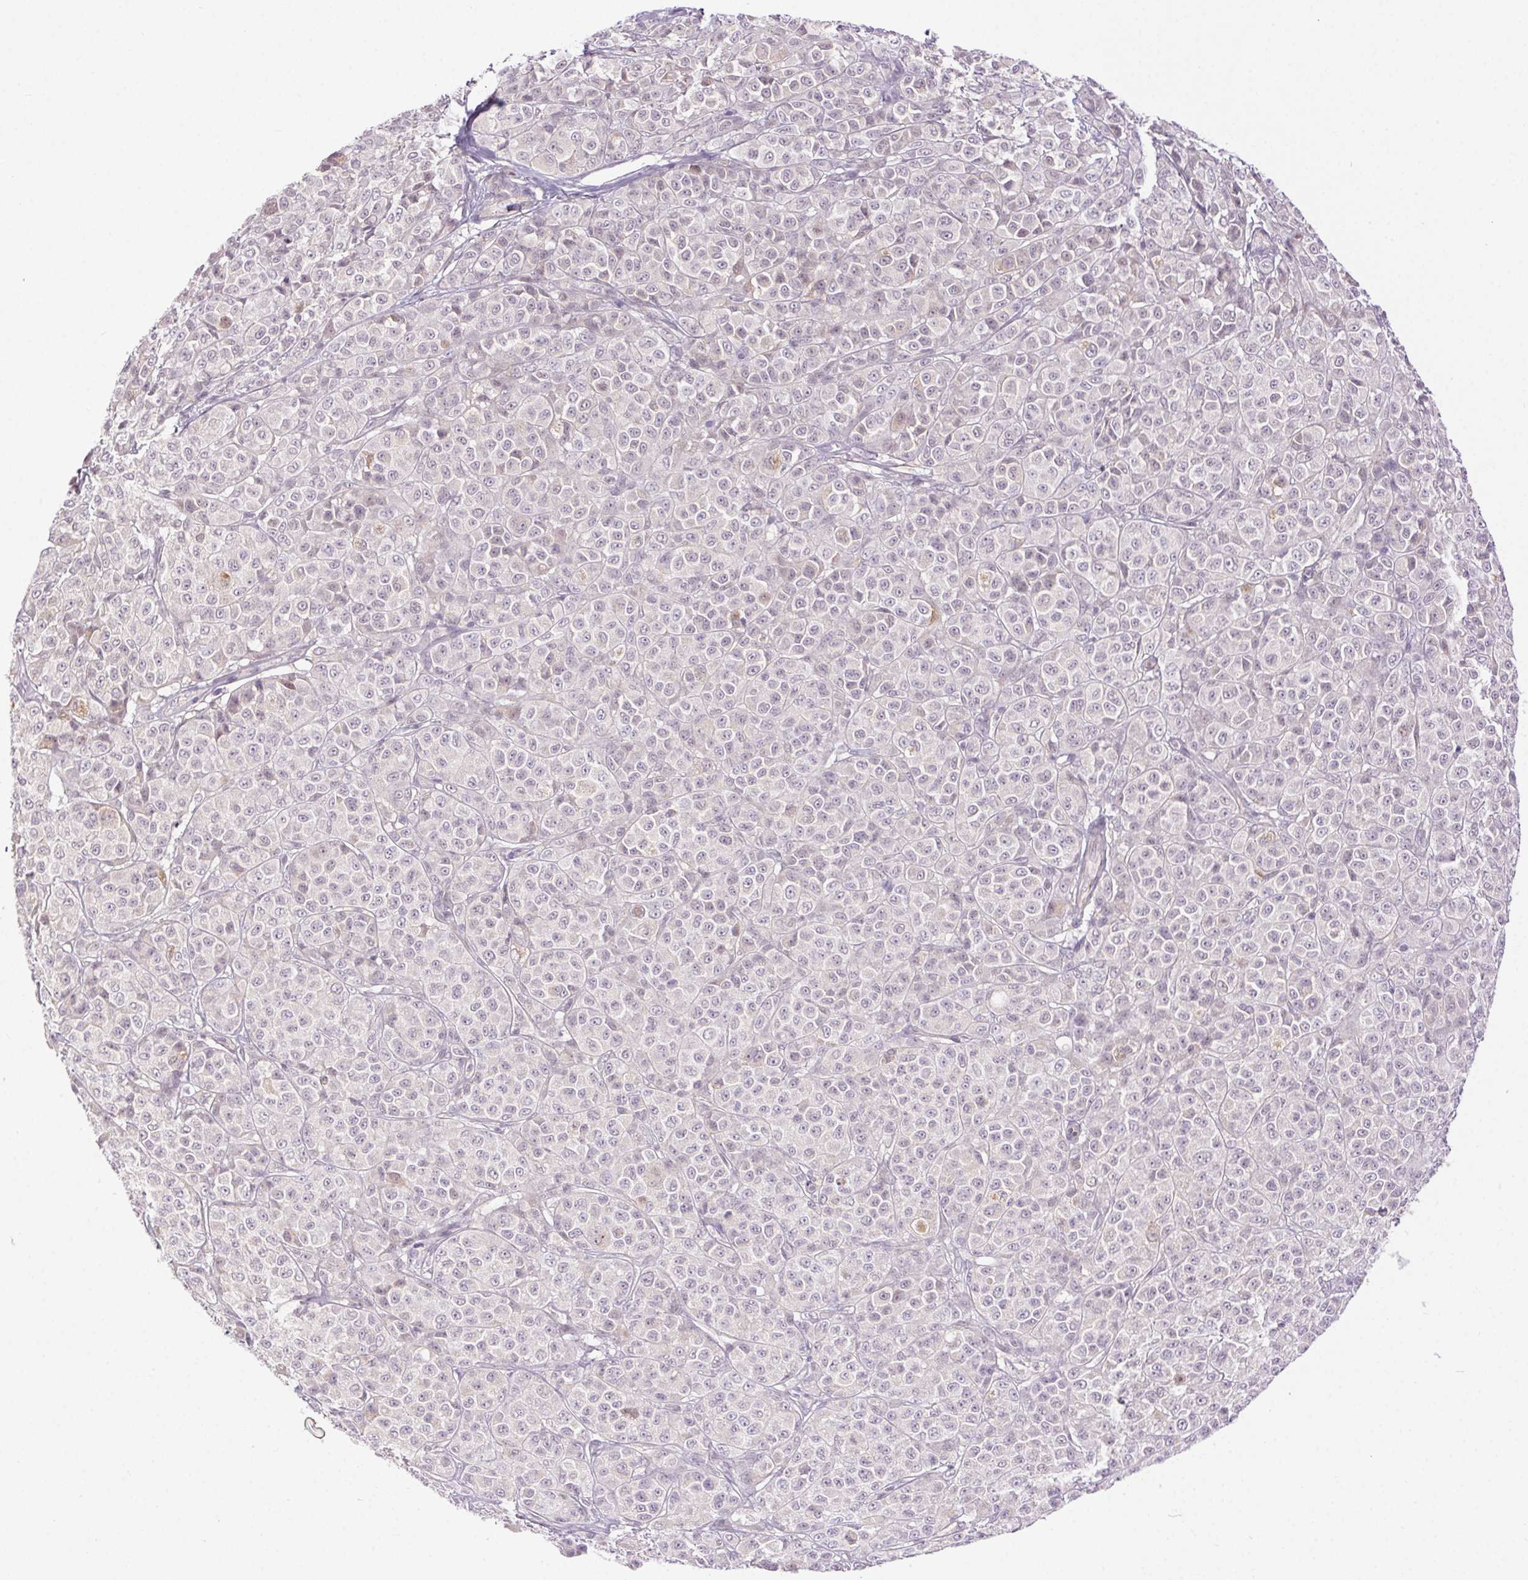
{"staining": {"intensity": "negative", "quantity": "none", "location": "none"}, "tissue": "melanoma", "cell_type": "Tumor cells", "image_type": "cancer", "snomed": [{"axis": "morphology", "description": "Malignant melanoma, NOS"}, {"axis": "topography", "description": "Skin"}], "caption": "Immunohistochemical staining of melanoma shows no significant positivity in tumor cells.", "gene": "SYT11", "patient": {"sex": "male", "age": 89}}